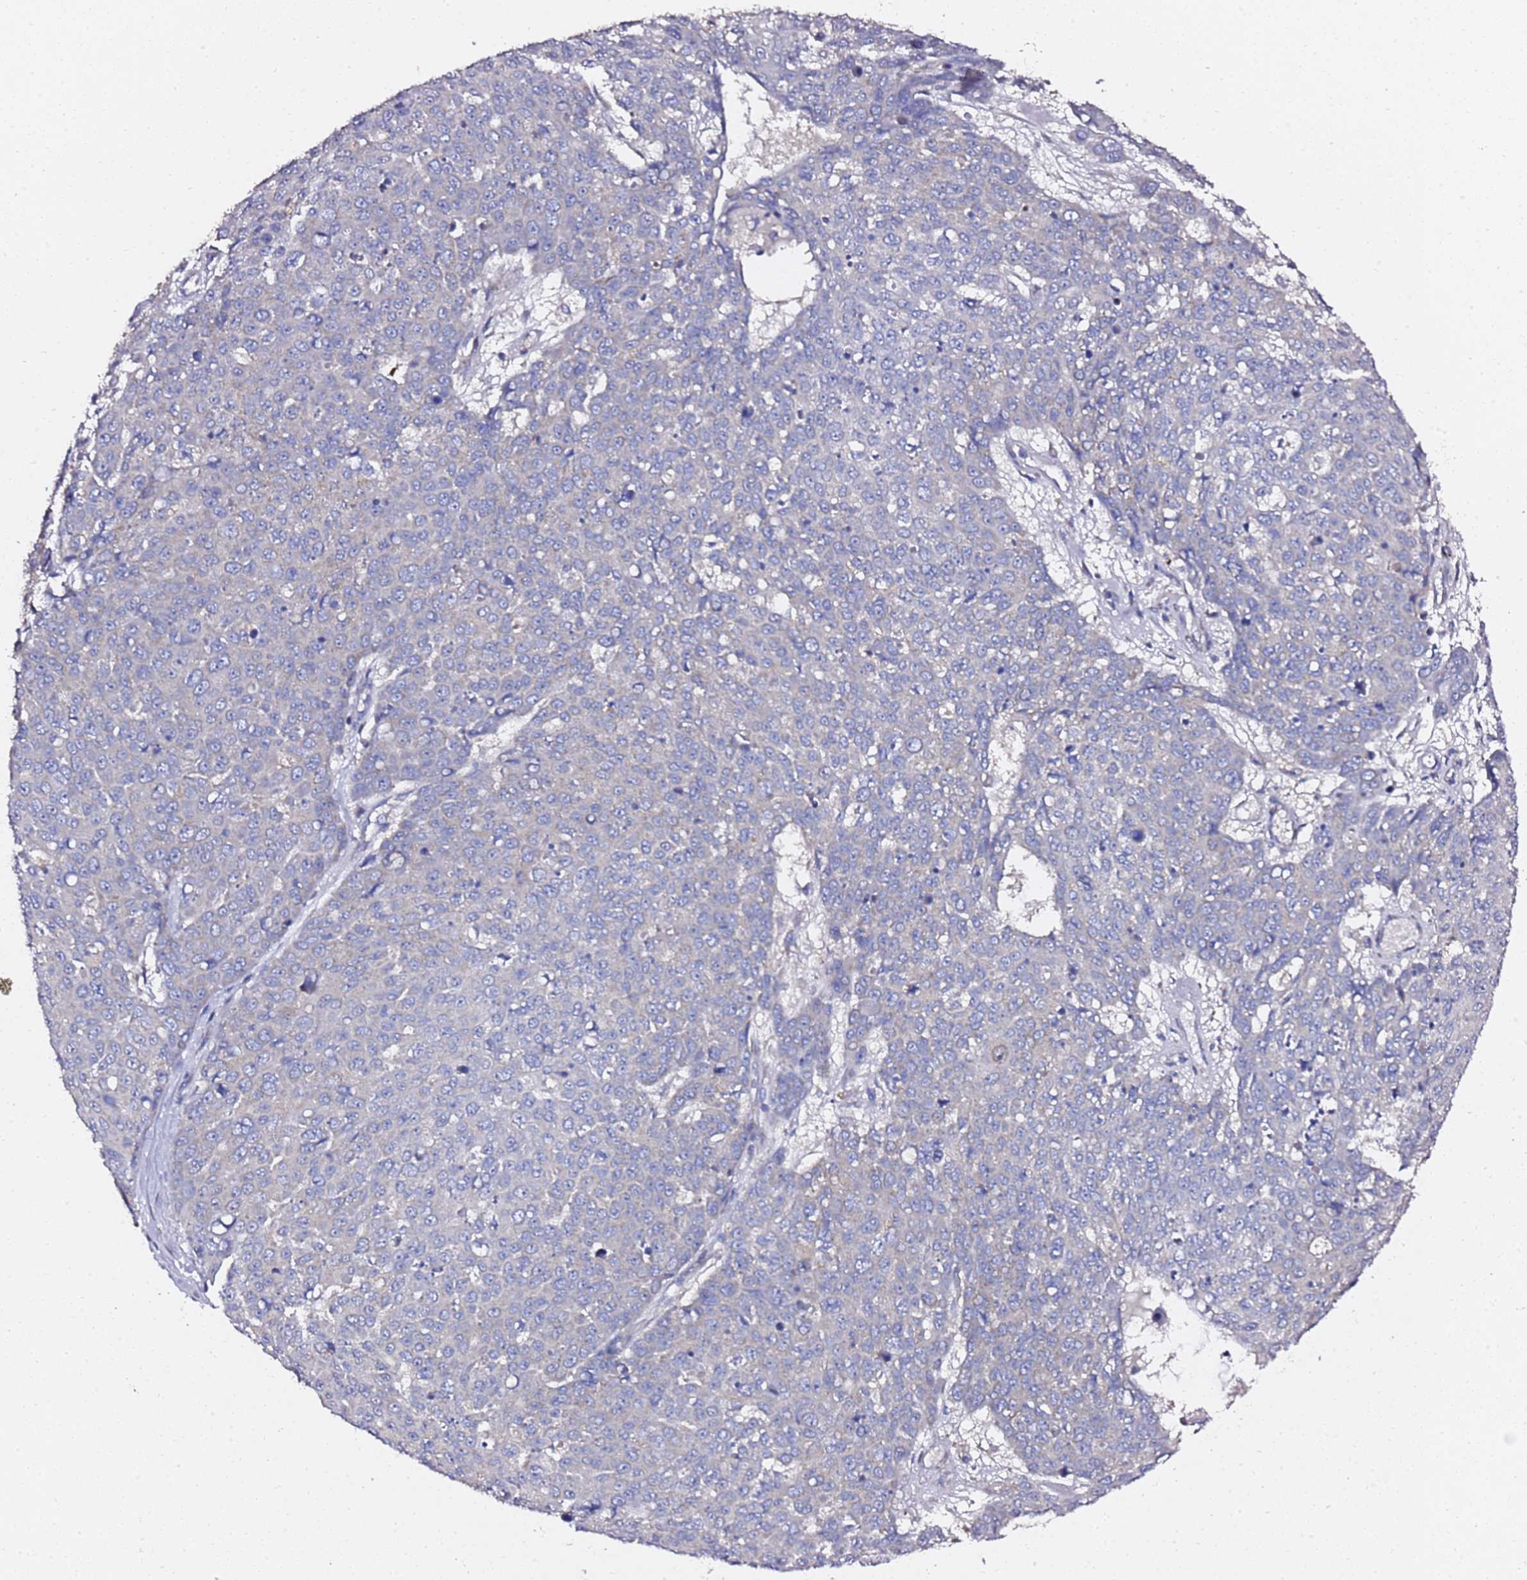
{"staining": {"intensity": "negative", "quantity": "none", "location": "none"}, "tissue": "skin cancer", "cell_type": "Tumor cells", "image_type": "cancer", "snomed": [{"axis": "morphology", "description": "Squamous cell carcinoma, NOS"}, {"axis": "topography", "description": "Skin"}], "caption": "Immunohistochemistry photomicrograph of neoplastic tissue: skin squamous cell carcinoma stained with DAB (3,3'-diaminobenzidine) exhibits no significant protein staining in tumor cells.", "gene": "C19orf12", "patient": {"sex": "male", "age": 71}}